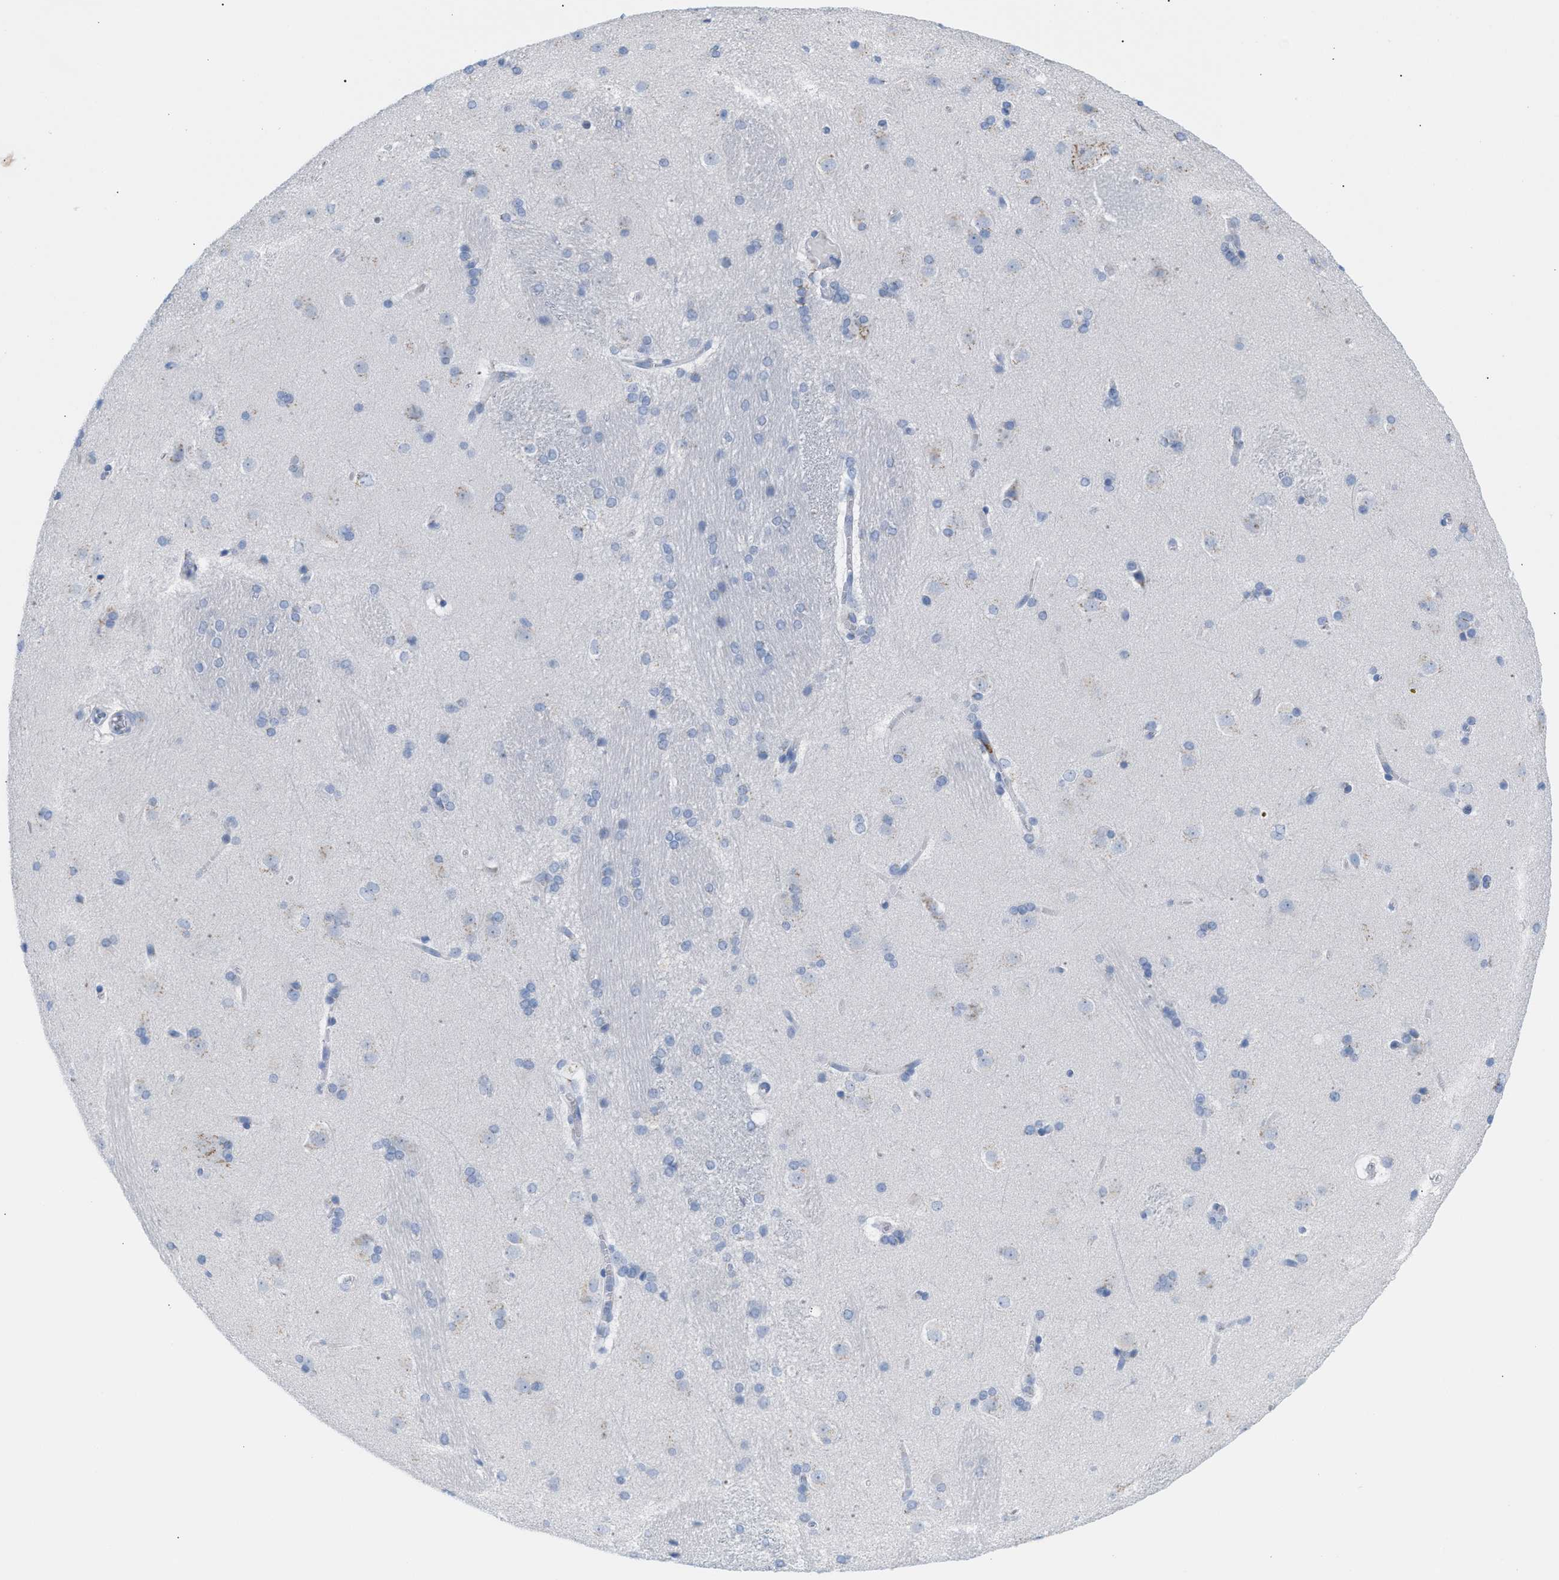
{"staining": {"intensity": "negative", "quantity": "none", "location": "none"}, "tissue": "caudate", "cell_type": "Glial cells", "image_type": "normal", "snomed": [{"axis": "morphology", "description": "Normal tissue, NOS"}, {"axis": "topography", "description": "Lateral ventricle wall"}], "caption": "This is a micrograph of IHC staining of normal caudate, which shows no positivity in glial cells. The staining was performed using DAB to visualize the protein expression in brown, while the nuclei were stained in blue with hematoxylin (Magnification: 20x).", "gene": "TACC3", "patient": {"sex": "female", "age": 19}}